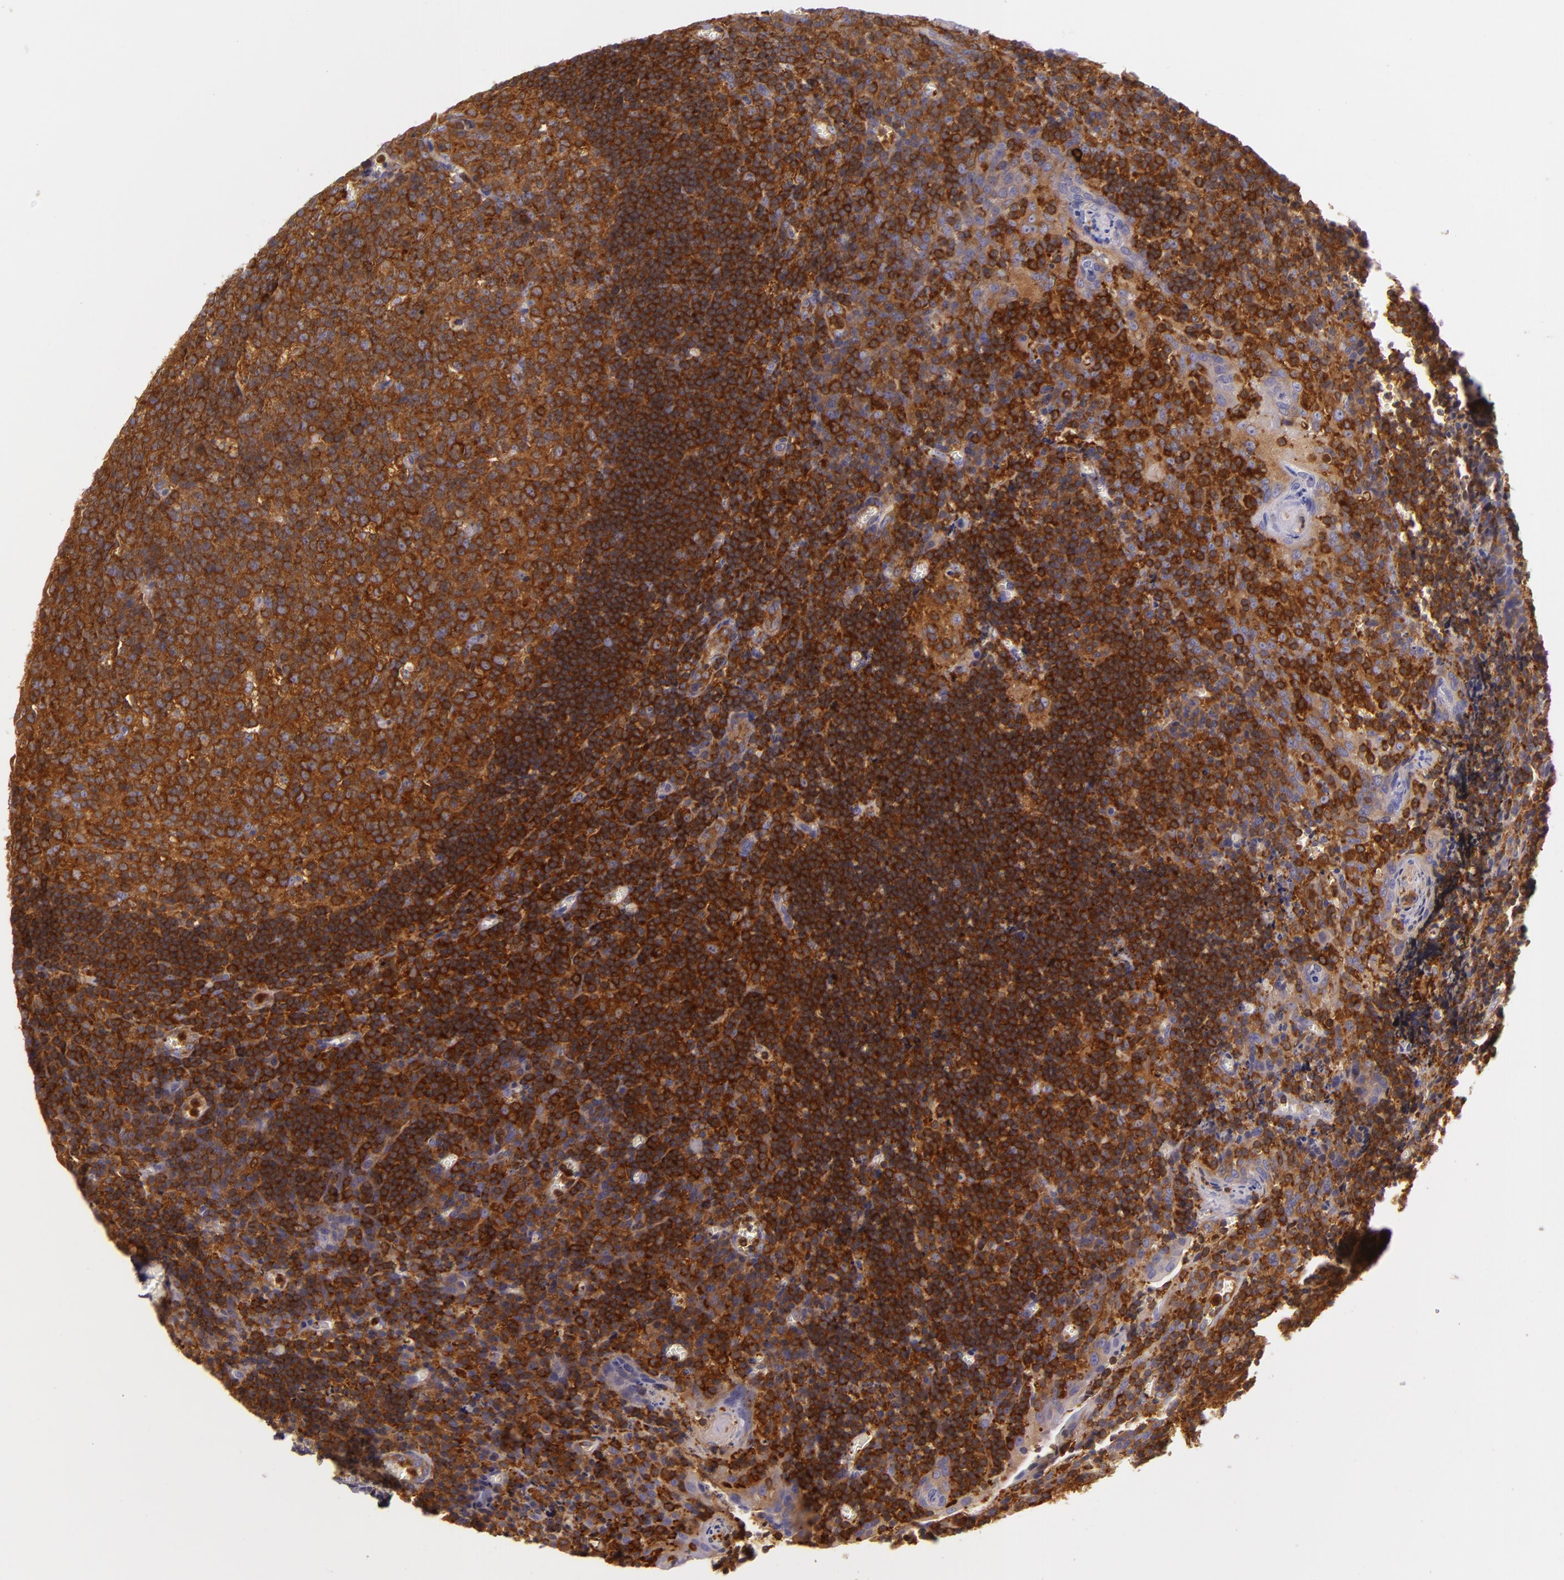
{"staining": {"intensity": "strong", "quantity": ">75%", "location": "cytoplasmic/membranous"}, "tissue": "tonsil", "cell_type": "Germinal center cells", "image_type": "normal", "snomed": [{"axis": "morphology", "description": "Normal tissue, NOS"}, {"axis": "topography", "description": "Tonsil"}], "caption": "IHC micrograph of unremarkable tonsil: human tonsil stained using immunohistochemistry demonstrates high levels of strong protein expression localized specifically in the cytoplasmic/membranous of germinal center cells, appearing as a cytoplasmic/membranous brown color.", "gene": "TLN1", "patient": {"sex": "male", "age": 20}}